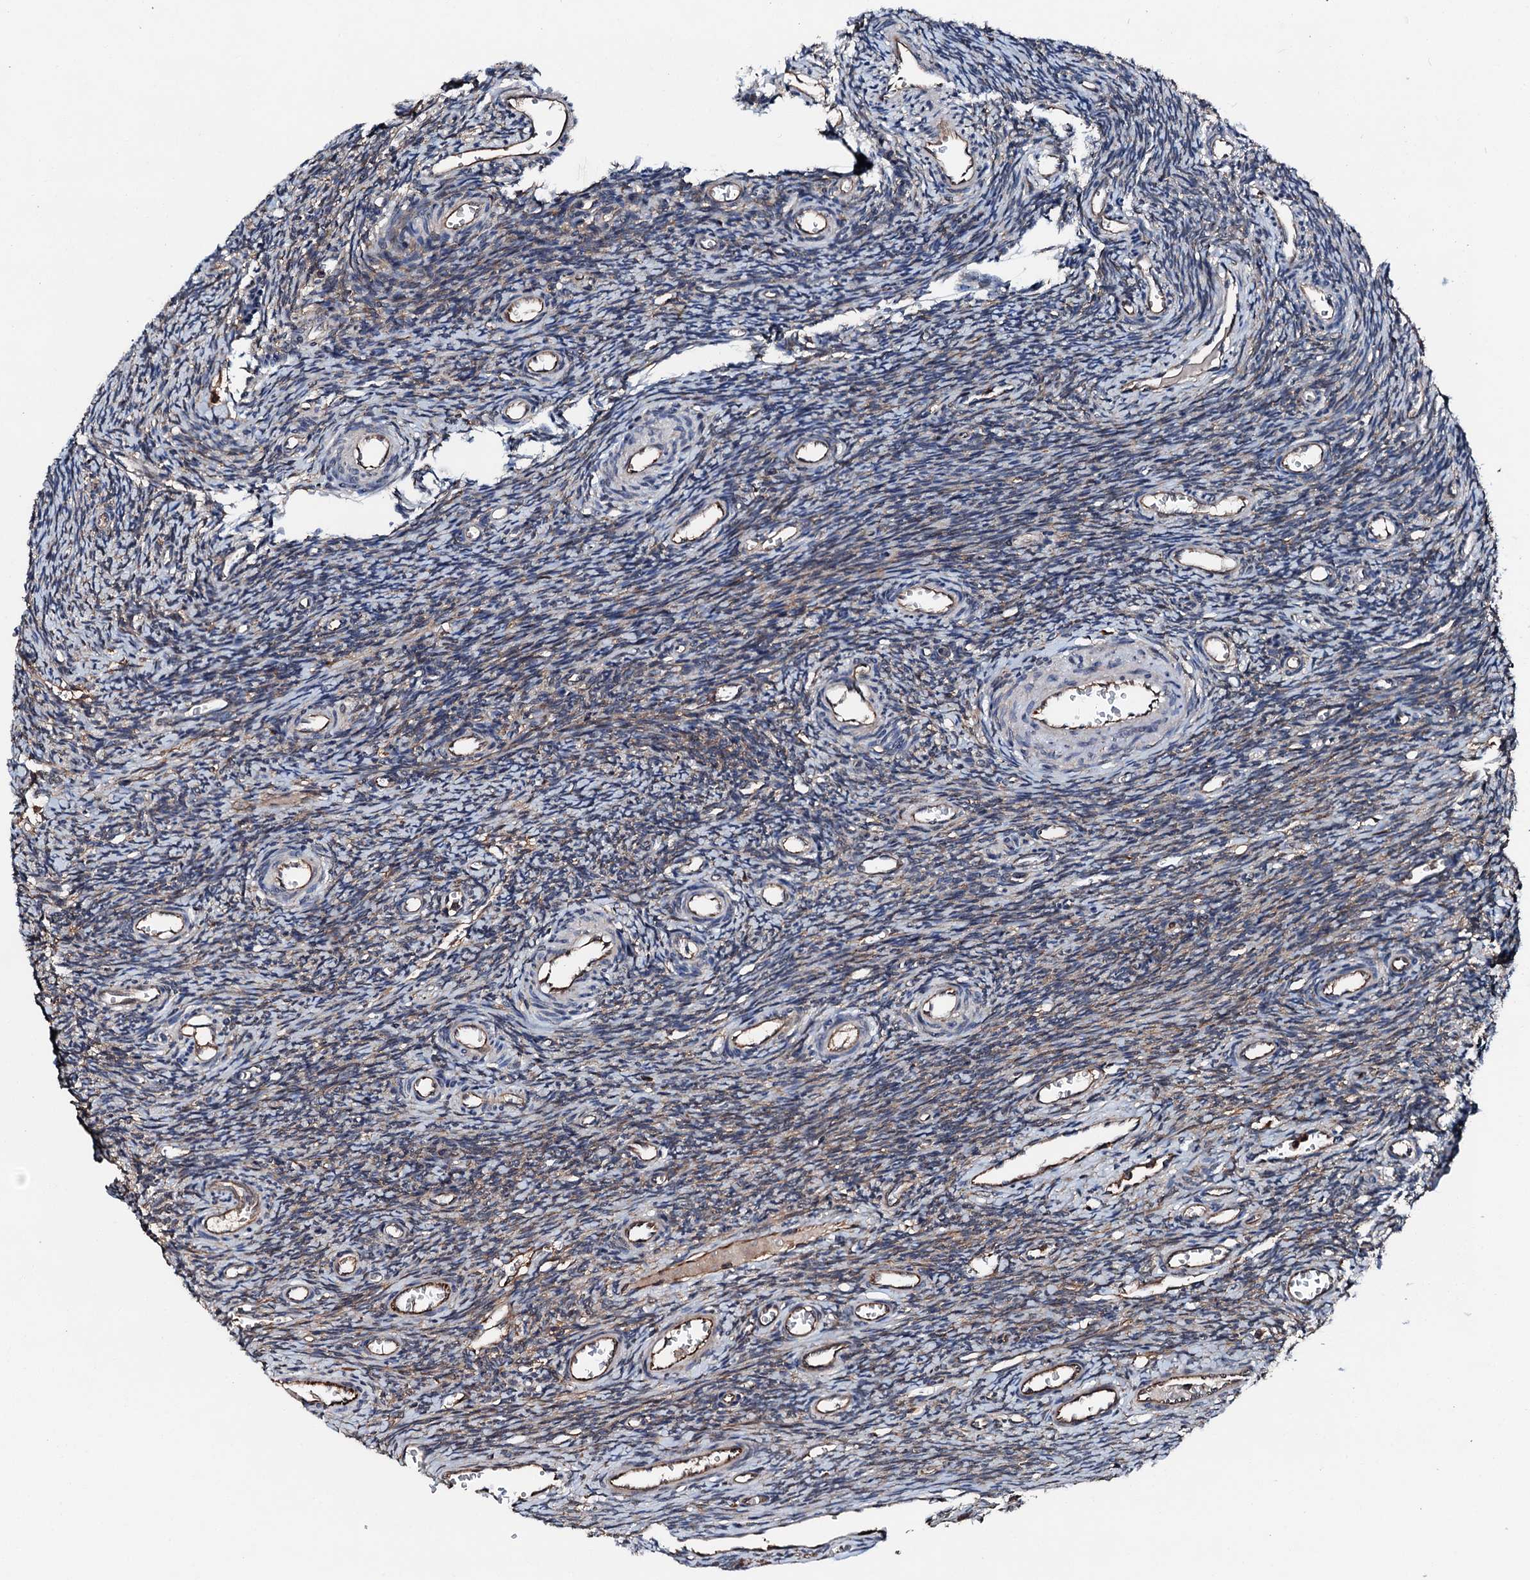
{"staining": {"intensity": "weak", "quantity": "25%-75%", "location": "cytoplasmic/membranous"}, "tissue": "ovary", "cell_type": "Ovarian stroma cells", "image_type": "normal", "snomed": [{"axis": "morphology", "description": "Normal tissue, NOS"}, {"axis": "topography", "description": "Ovary"}], "caption": "A high-resolution photomicrograph shows IHC staining of benign ovary, which demonstrates weak cytoplasmic/membranous staining in about 25%-75% of ovarian stroma cells.", "gene": "FGD4", "patient": {"sex": "female", "age": 39}}